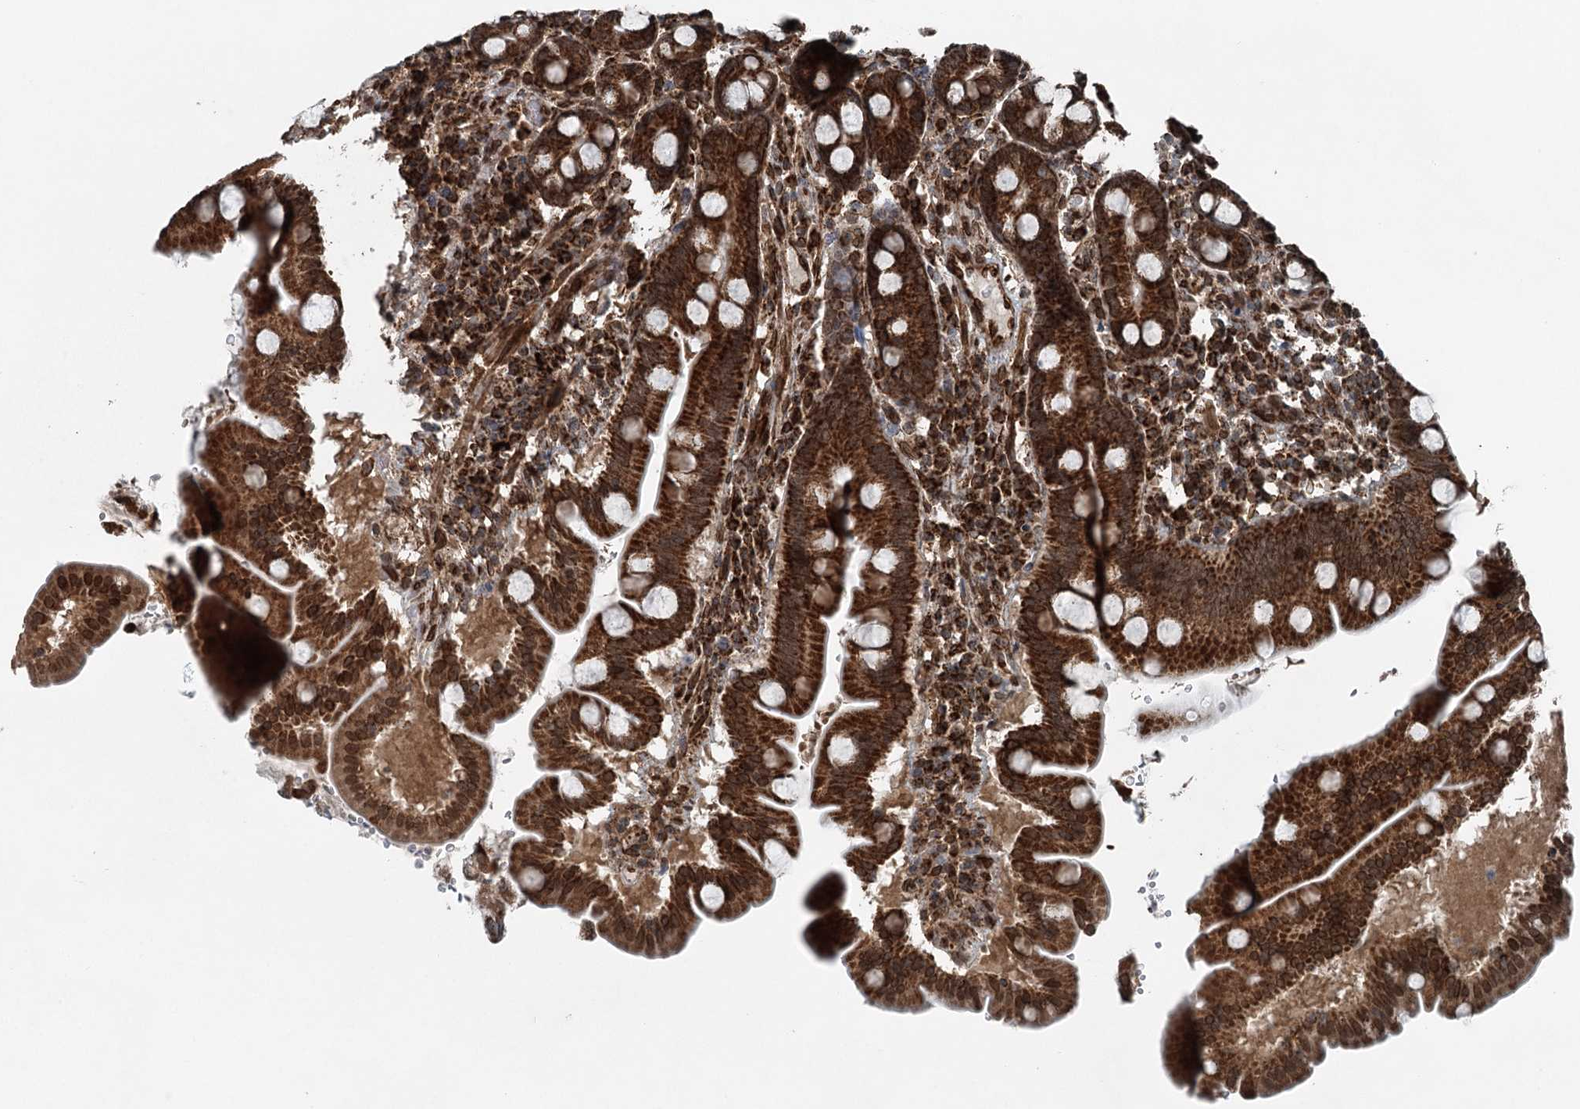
{"staining": {"intensity": "strong", "quantity": ">75%", "location": "cytoplasmic/membranous"}, "tissue": "duodenum", "cell_type": "Glandular cells", "image_type": "normal", "snomed": [{"axis": "morphology", "description": "Normal tissue, NOS"}, {"axis": "topography", "description": "Duodenum"}], "caption": "A high-resolution histopathology image shows immunohistochemistry staining of benign duodenum, which displays strong cytoplasmic/membranous positivity in about >75% of glandular cells.", "gene": "BCKDHA", "patient": {"sex": "male", "age": 50}}